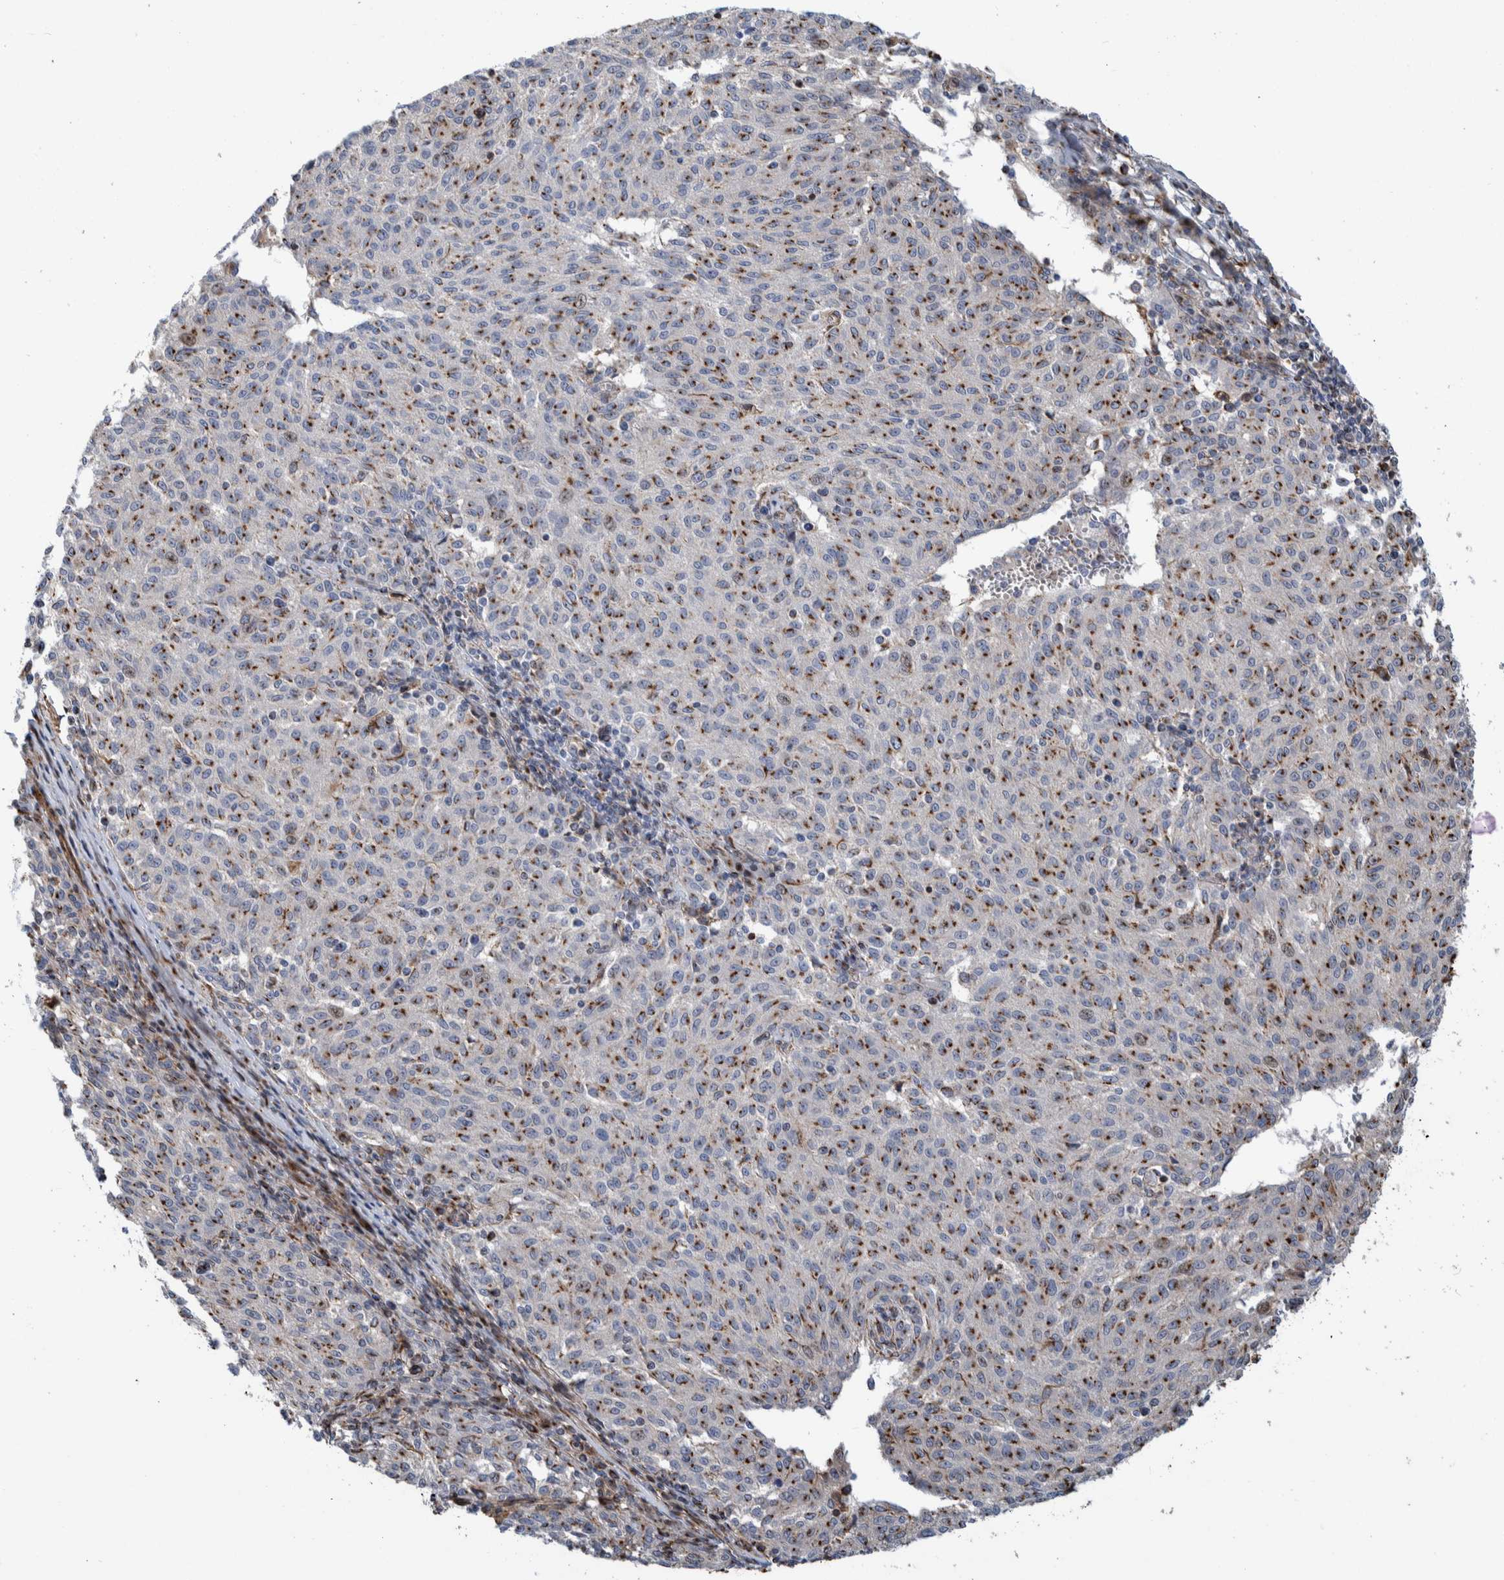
{"staining": {"intensity": "moderate", "quantity": ">75%", "location": "cytoplasmic/membranous"}, "tissue": "melanoma", "cell_type": "Tumor cells", "image_type": "cancer", "snomed": [{"axis": "morphology", "description": "Malignant melanoma, NOS"}, {"axis": "topography", "description": "Skin"}], "caption": "Malignant melanoma stained with a brown dye exhibits moderate cytoplasmic/membranous positive positivity in about >75% of tumor cells.", "gene": "CCDC57", "patient": {"sex": "female", "age": 72}}